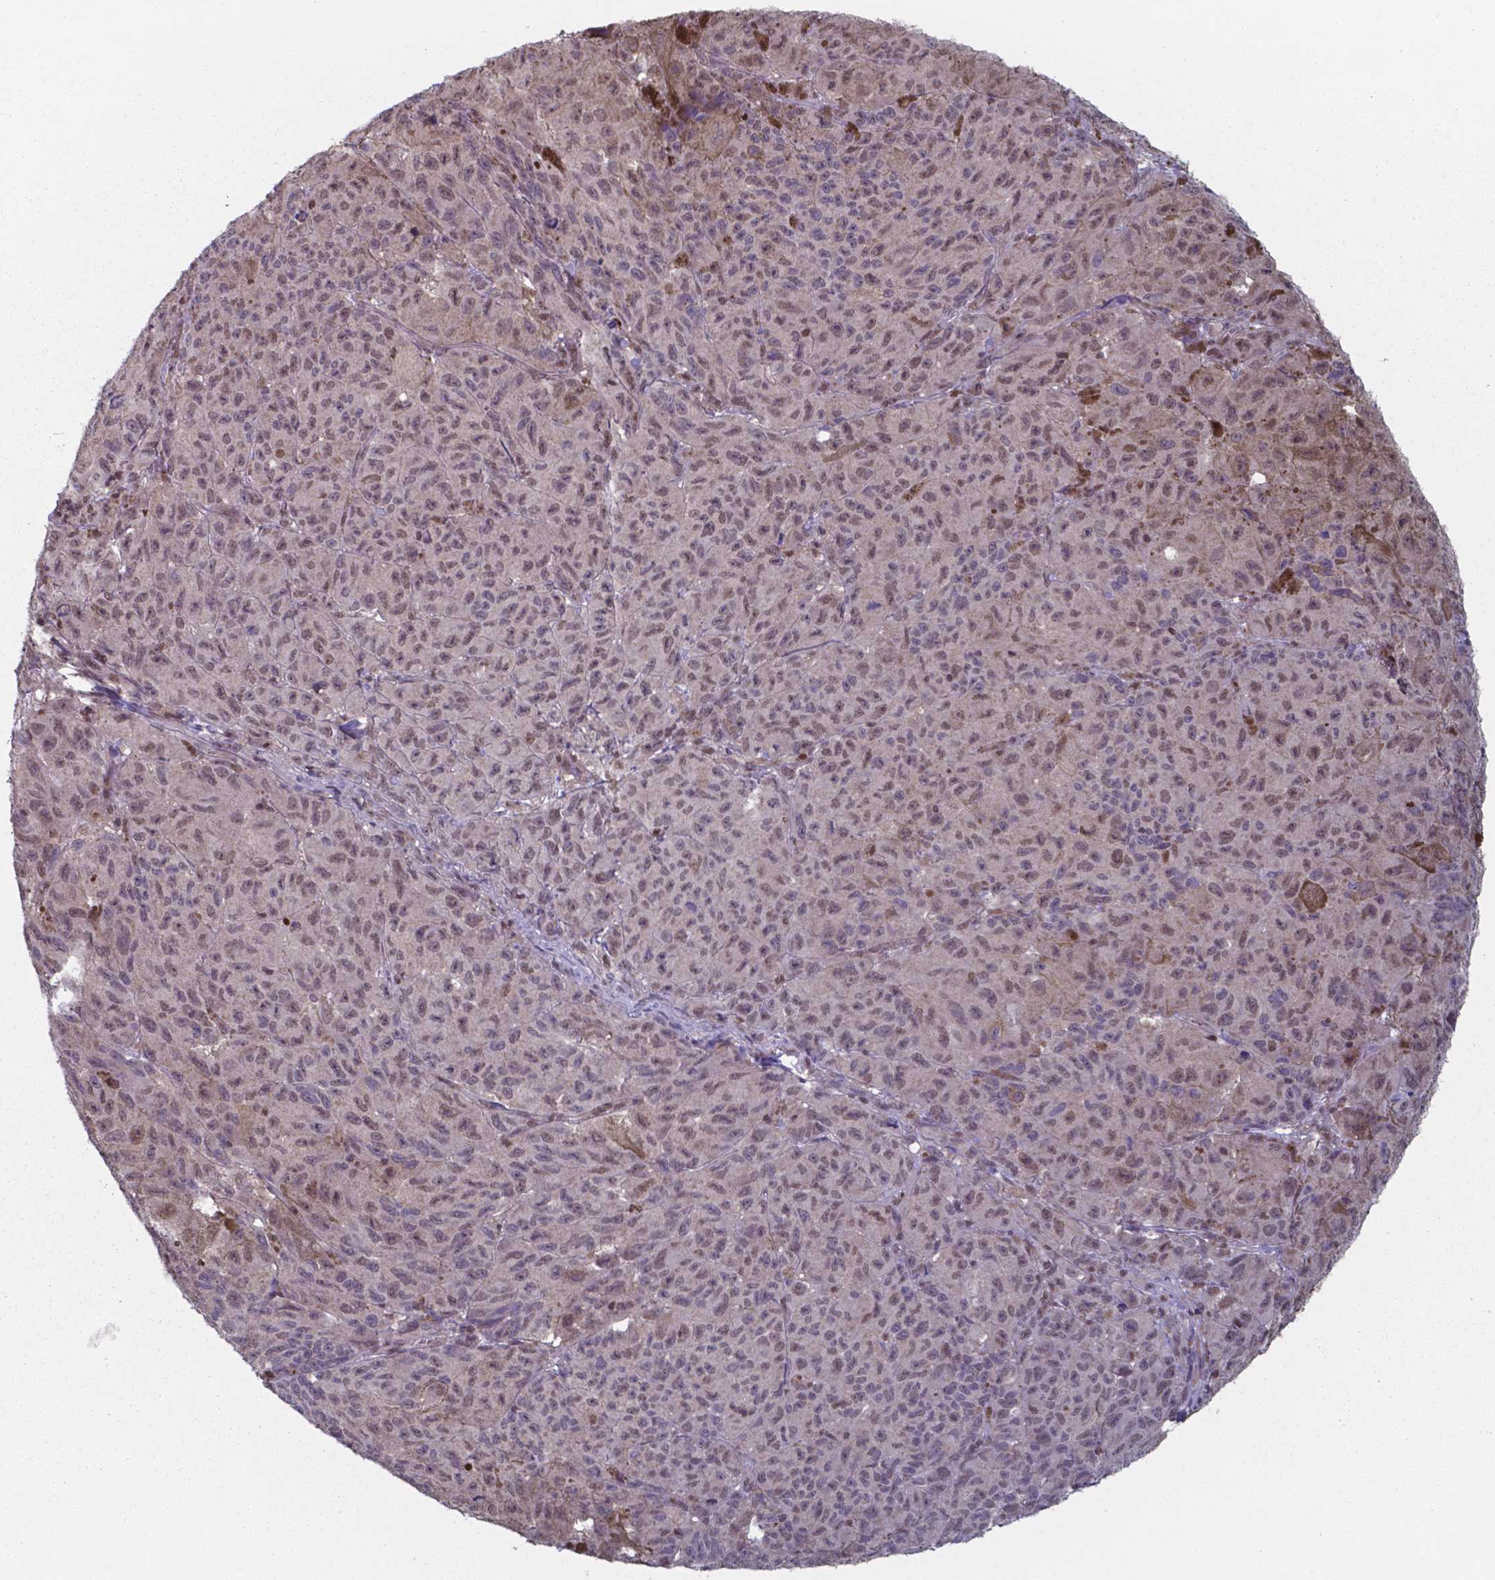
{"staining": {"intensity": "weak", "quantity": ">75%", "location": "nuclear"}, "tissue": "melanoma", "cell_type": "Tumor cells", "image_type": "cancer", "snomed": [{"axis": "morphology", "description": "Malignant melanoma, NOS"}, {"axis": "topography", "description": "Vulva, labia, clitoris and Bartholin´s gland, NO"}], "caption": "Melanoma tissue shows weak nuclear expression in approximately >75% of tumor cells", "gene": "UBA1", "patient": {"sex": "female", "age": 75}}